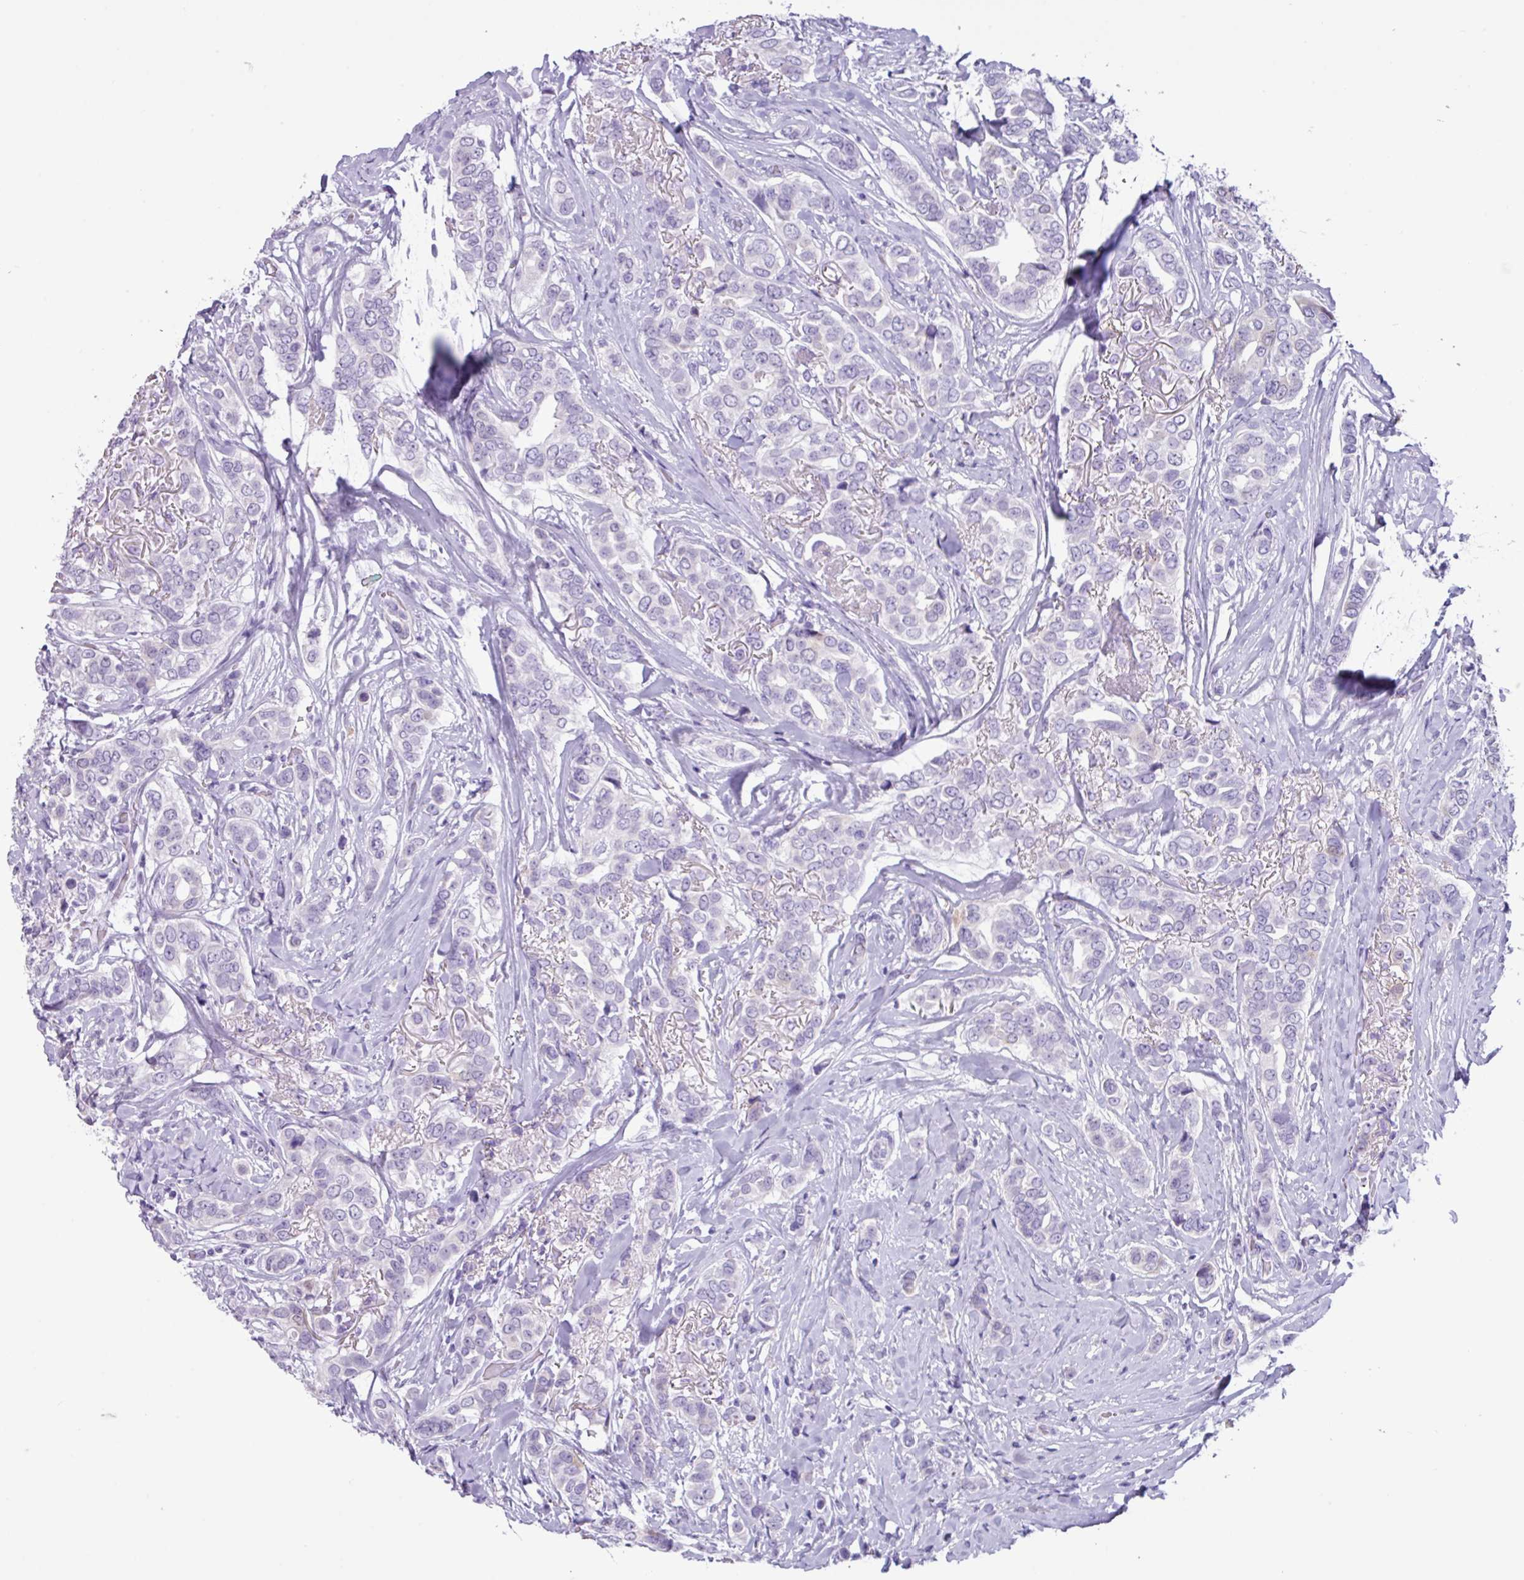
{"staining": {"intensity": "negative", "quantity": "none", "location": "none"}, "tissue": "breast cancer", "cell_type": "Tumor cells", "image_type": "cancer", "snomed": [{"axis": "morphology", "description": "Lobular carcinoma"}, {"axis": "topography", "description": "Breast"}], "caption": "Immunohistochemistry histopathology image of breast cancer stained for a protein (brown), which displays no staining in tumor cells.", "gene": "NCCRP1", "patient": {"sex": "female", "age": 51}}